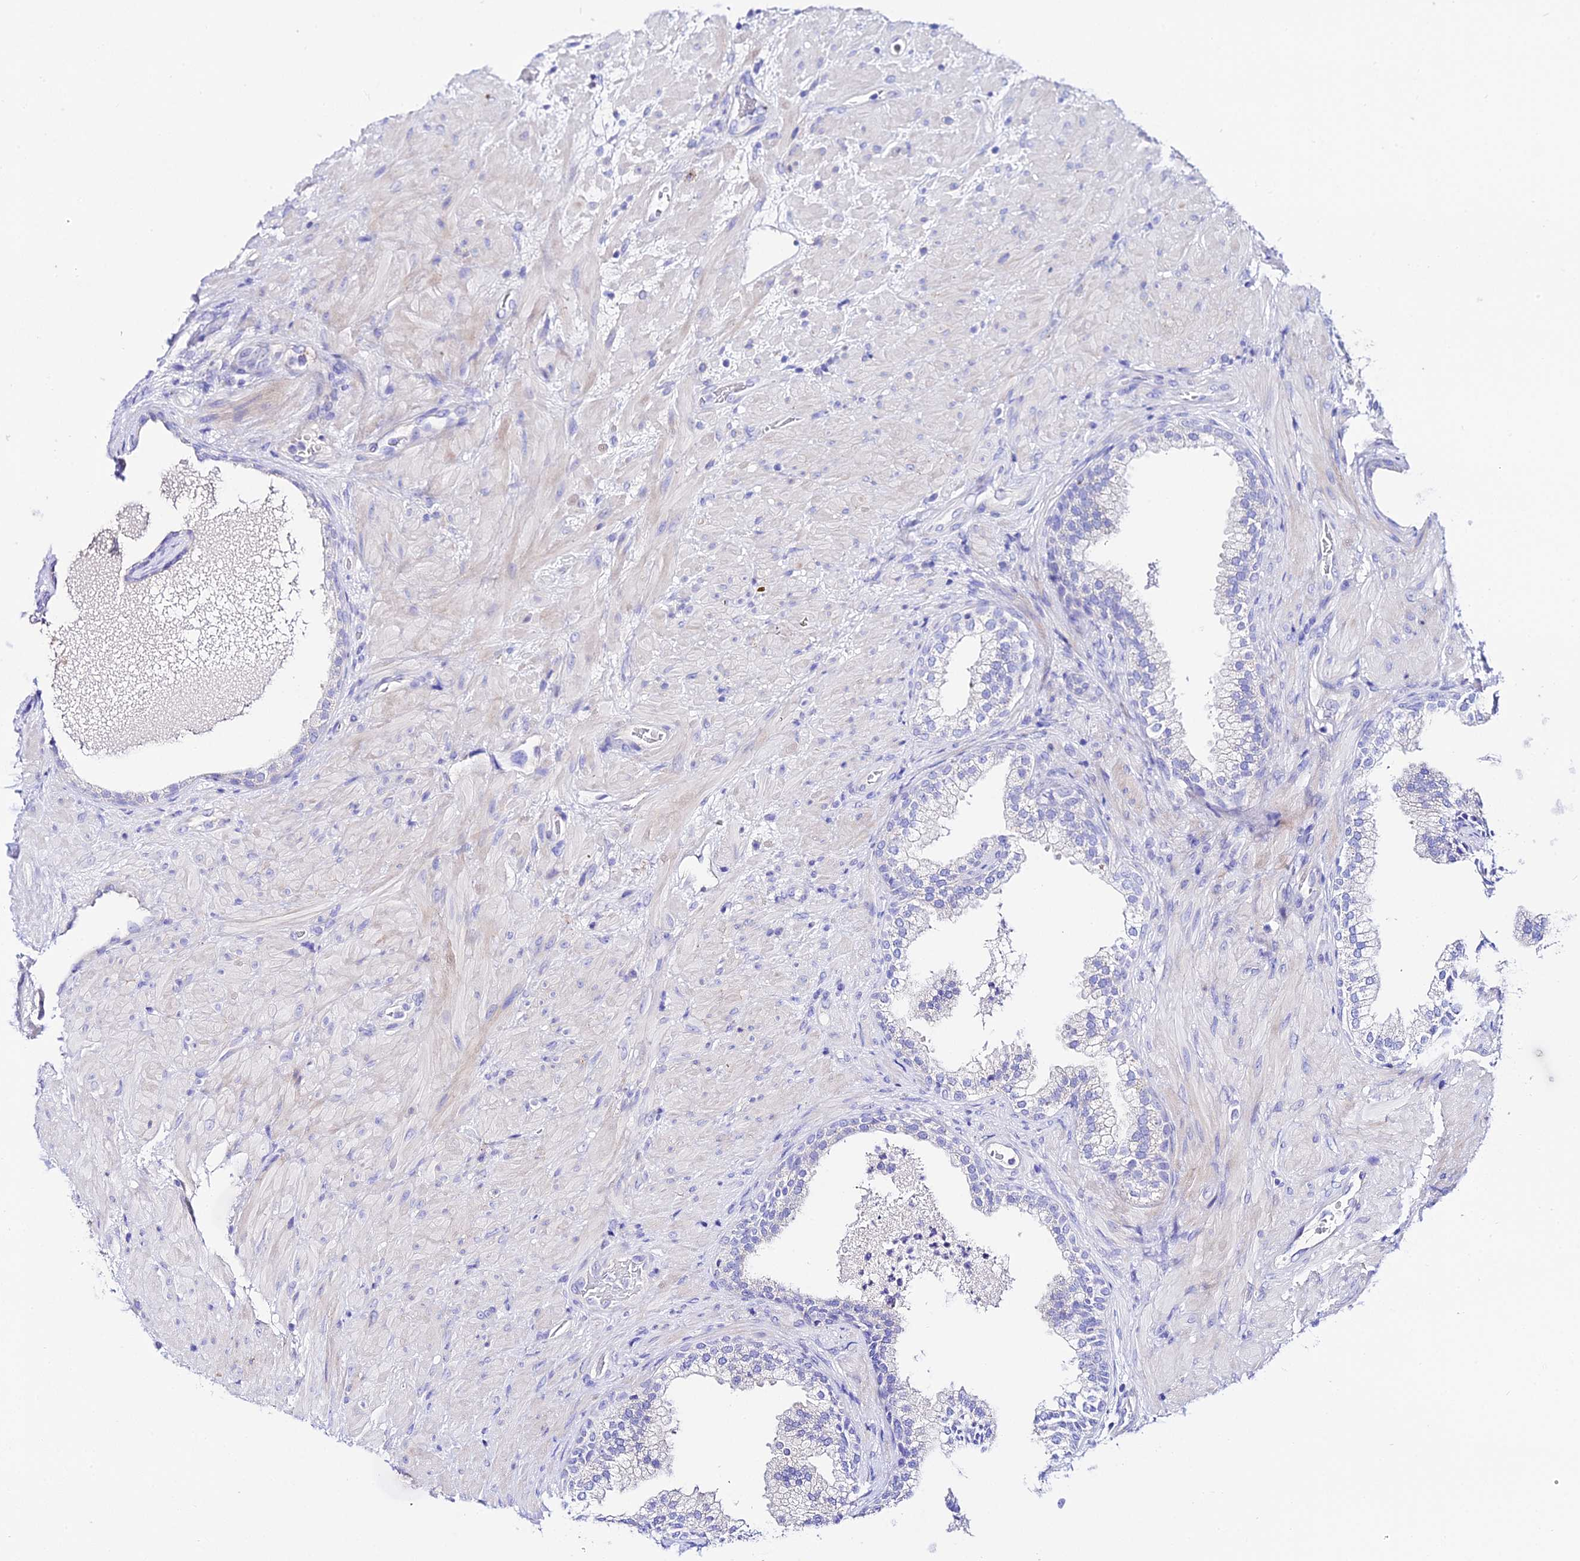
{"staining": {"intensity": "negative", "quantity": "none", "location": "none"}, "tissue": "prostate", "cell_type": "Glandular cells", "image_type": "normal", "snomed": [{"axis": "morphology", "description": "Normal tissue, NOS"}, {"axis": "topography", "description": "Prostate"}], "caption": "The image displays no staining of glandular cells in normal prostate.", "gene": "TMEM117", "patient": {"sex": "male", "age": 76}}